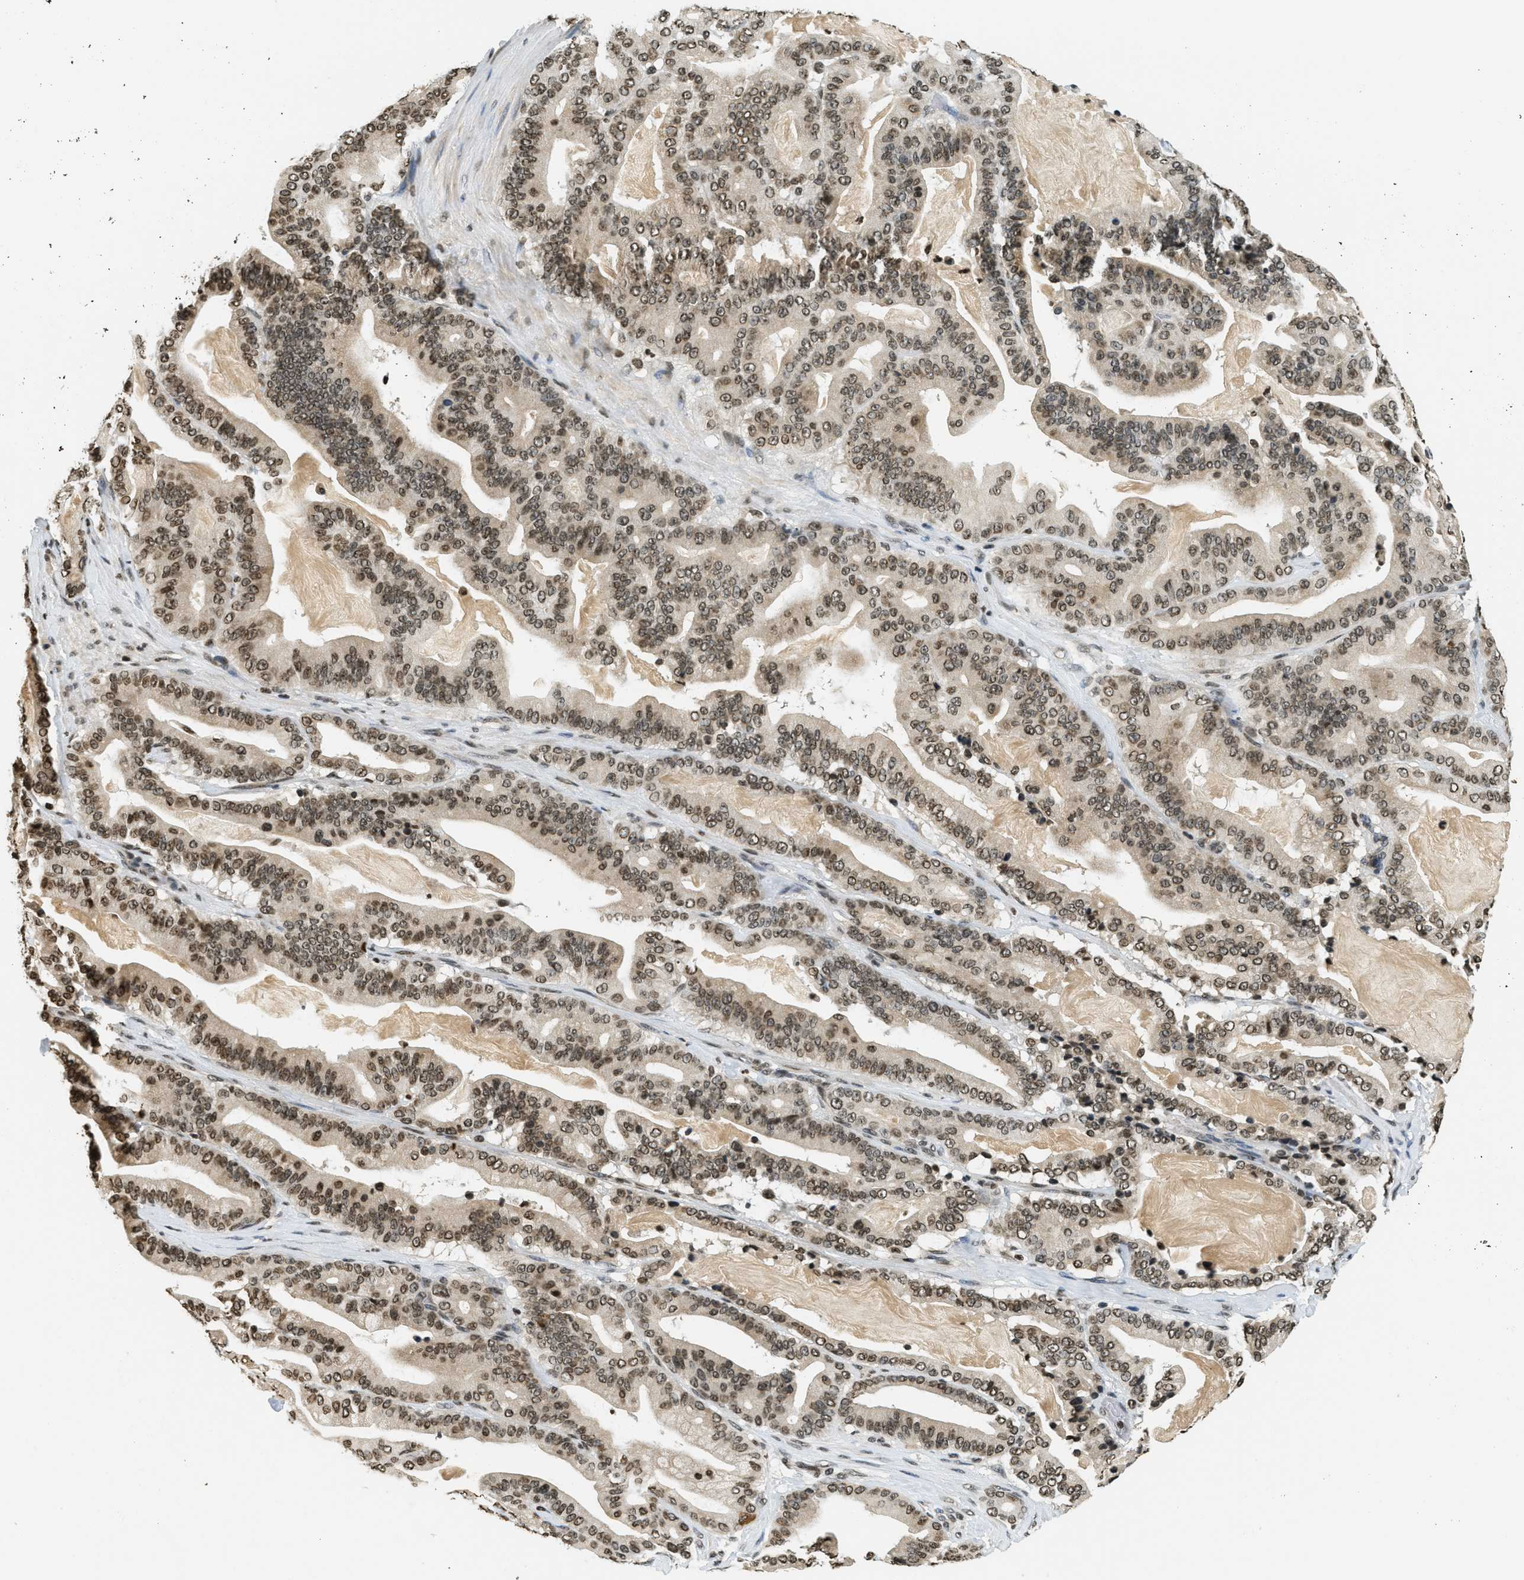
{"staining": {"intensity": "moderate", "quantity": ">75%", "location": "nuclear"}, "tissue": "pancreatic cancer", "cell_type": "Tumor cells", "image_type": "cancer", "snomed": [{"axis": "morphology", "description": "Adenocarcinoma, NOS"}, {"axis": "topography", "description": "Pancreas"}], "caption": "Moderate nuclear positivity for a protein is appreciated in about >75% of tumor cells of adenocarcinoma (pancreatic) using immunohistochemistry.", "gene": "LDB2", "patient": {"sex": "male", "age": 63}}